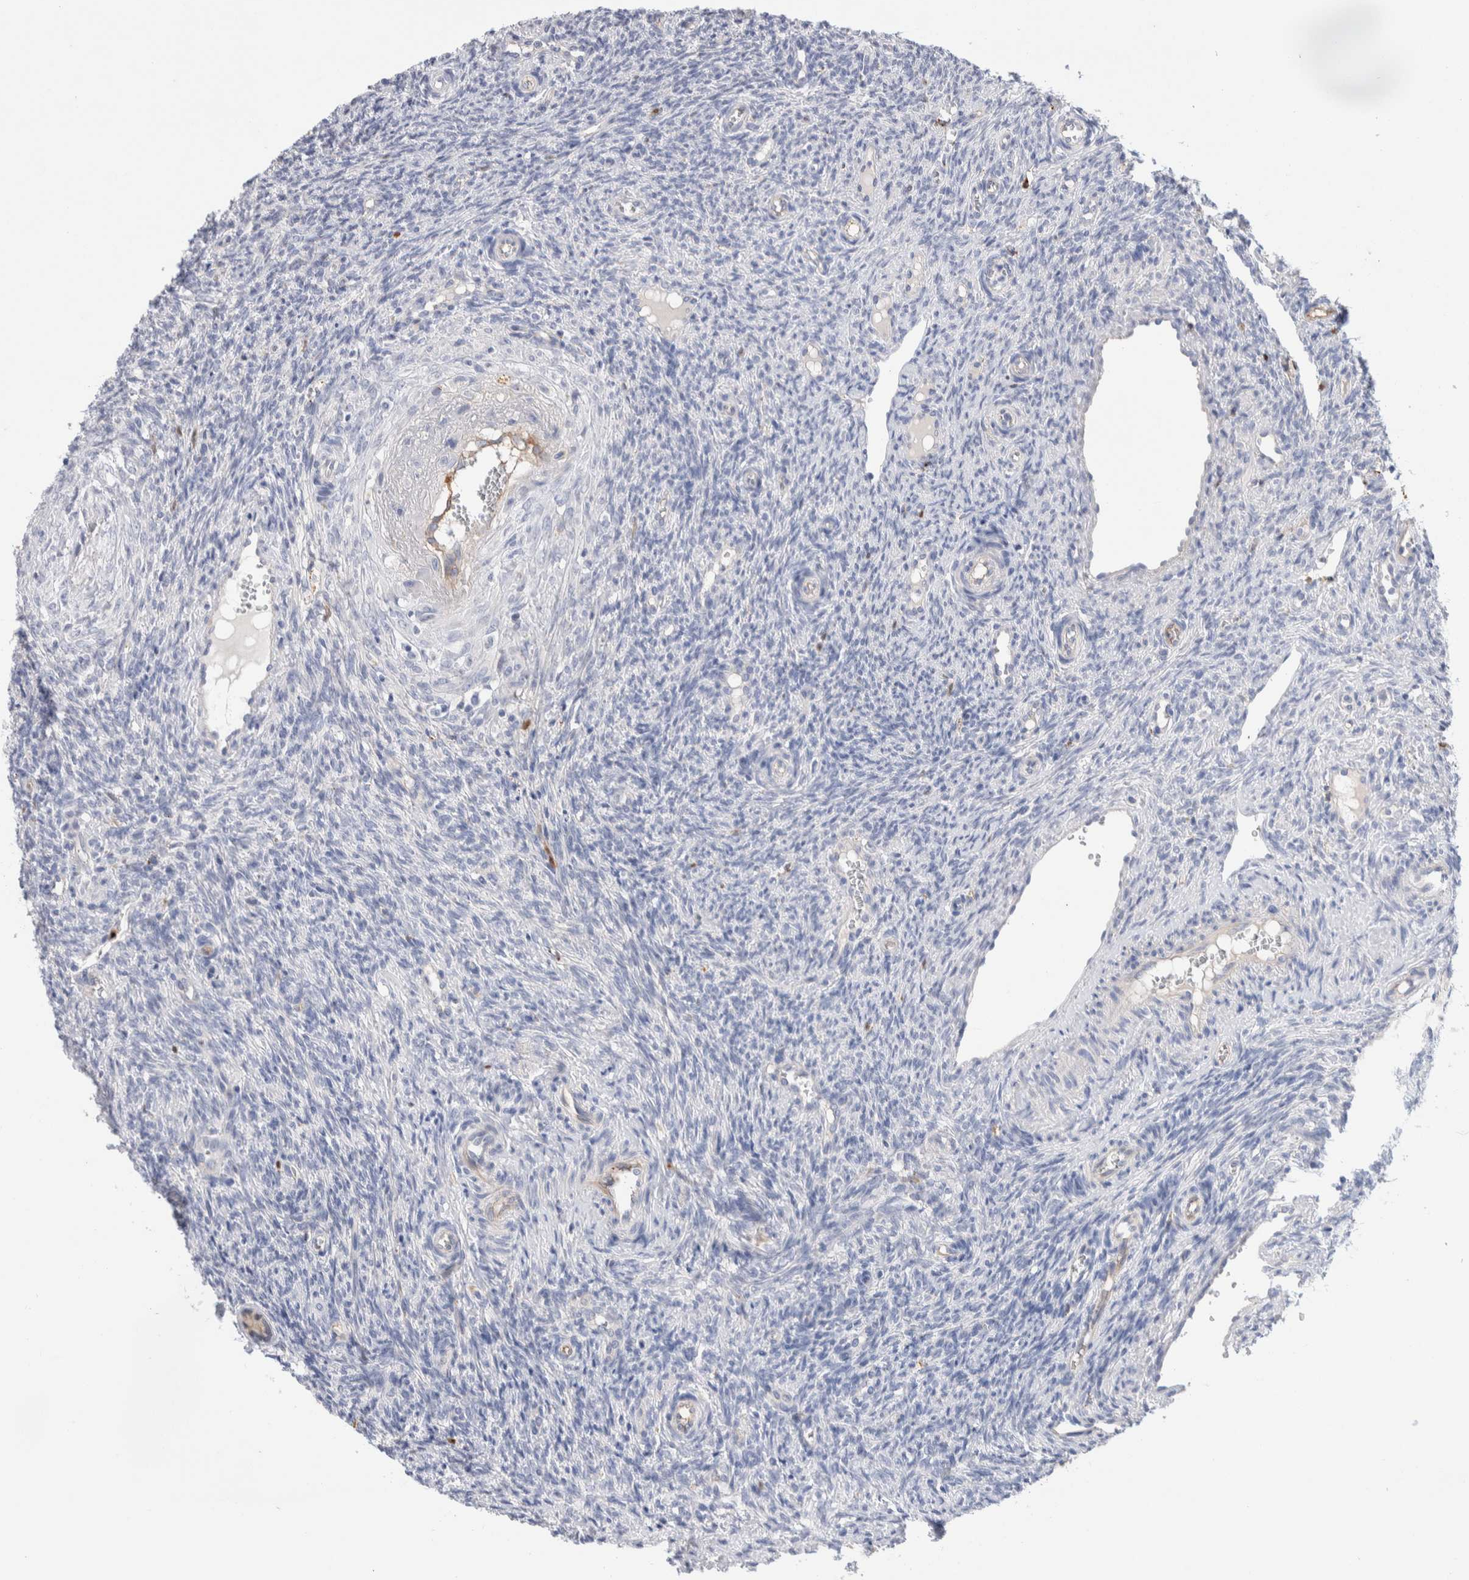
{"staining": {"intensity": "moderate", "quantity": ">75%", "location": "cytoplasmic/membranous"}, "tissue": "ovary", "cell_type": "Follicle cells", "image_type": "normal", "snomed": [{"axis": "morphology", "description": "Normal tissue, NOS"}, {"axis": "topography", "description": "Ovary"}], "caption": "Protein staining of unremarkable ovary displays moderate cytoplasmic/membranous positivity in approximately >75% of follicle cells.", "gene": "METRNL", "patient": {"sex": "female", "age": 41}}